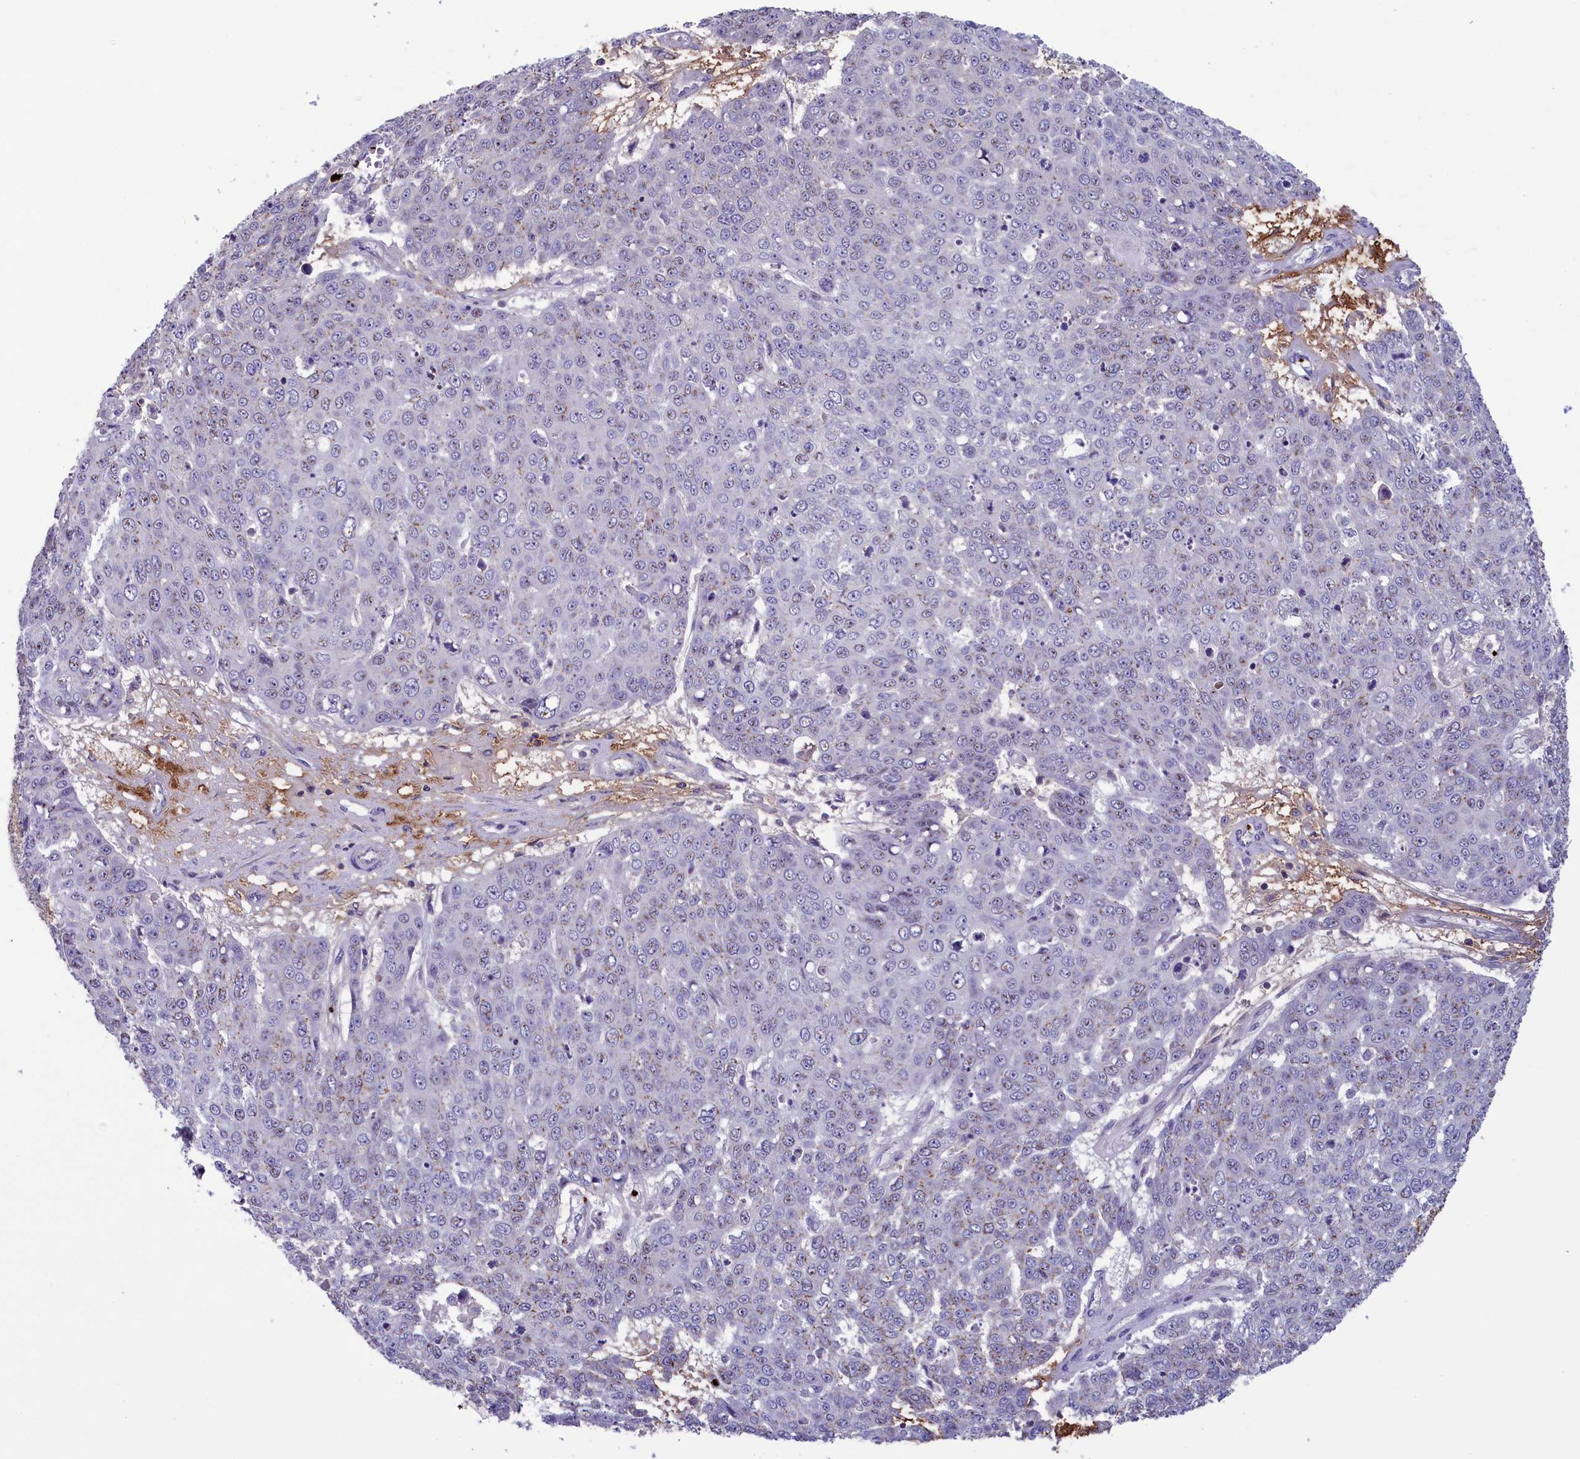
{"staining": {"intensity": "negative", "quantity": "none", "location": "none"}, "tissue": "skin cancer", "cell_type": "Tumor cells", "image_type": "cancer", "snomed": [{"axis": "morphology", "description": "Normal tissue, NOS"}, {"axis": "morphology", "description": "Squamous cell carcinoma, NOS"}, {"axis": "topography", "description": "Skin"}], "caption": "High power microscopy histopathology image of an IHC histopathology image of skin cancer (squamous cell carcinoma), revealing no significant expression in tumor cells. Brightfield microscopy of immunohistochemistry stained with DAB (brown) and hematoxylin (blue), captured at high magnification.", "gene": "HEATR3", "patient": {"sex": "male", "age": 72}}